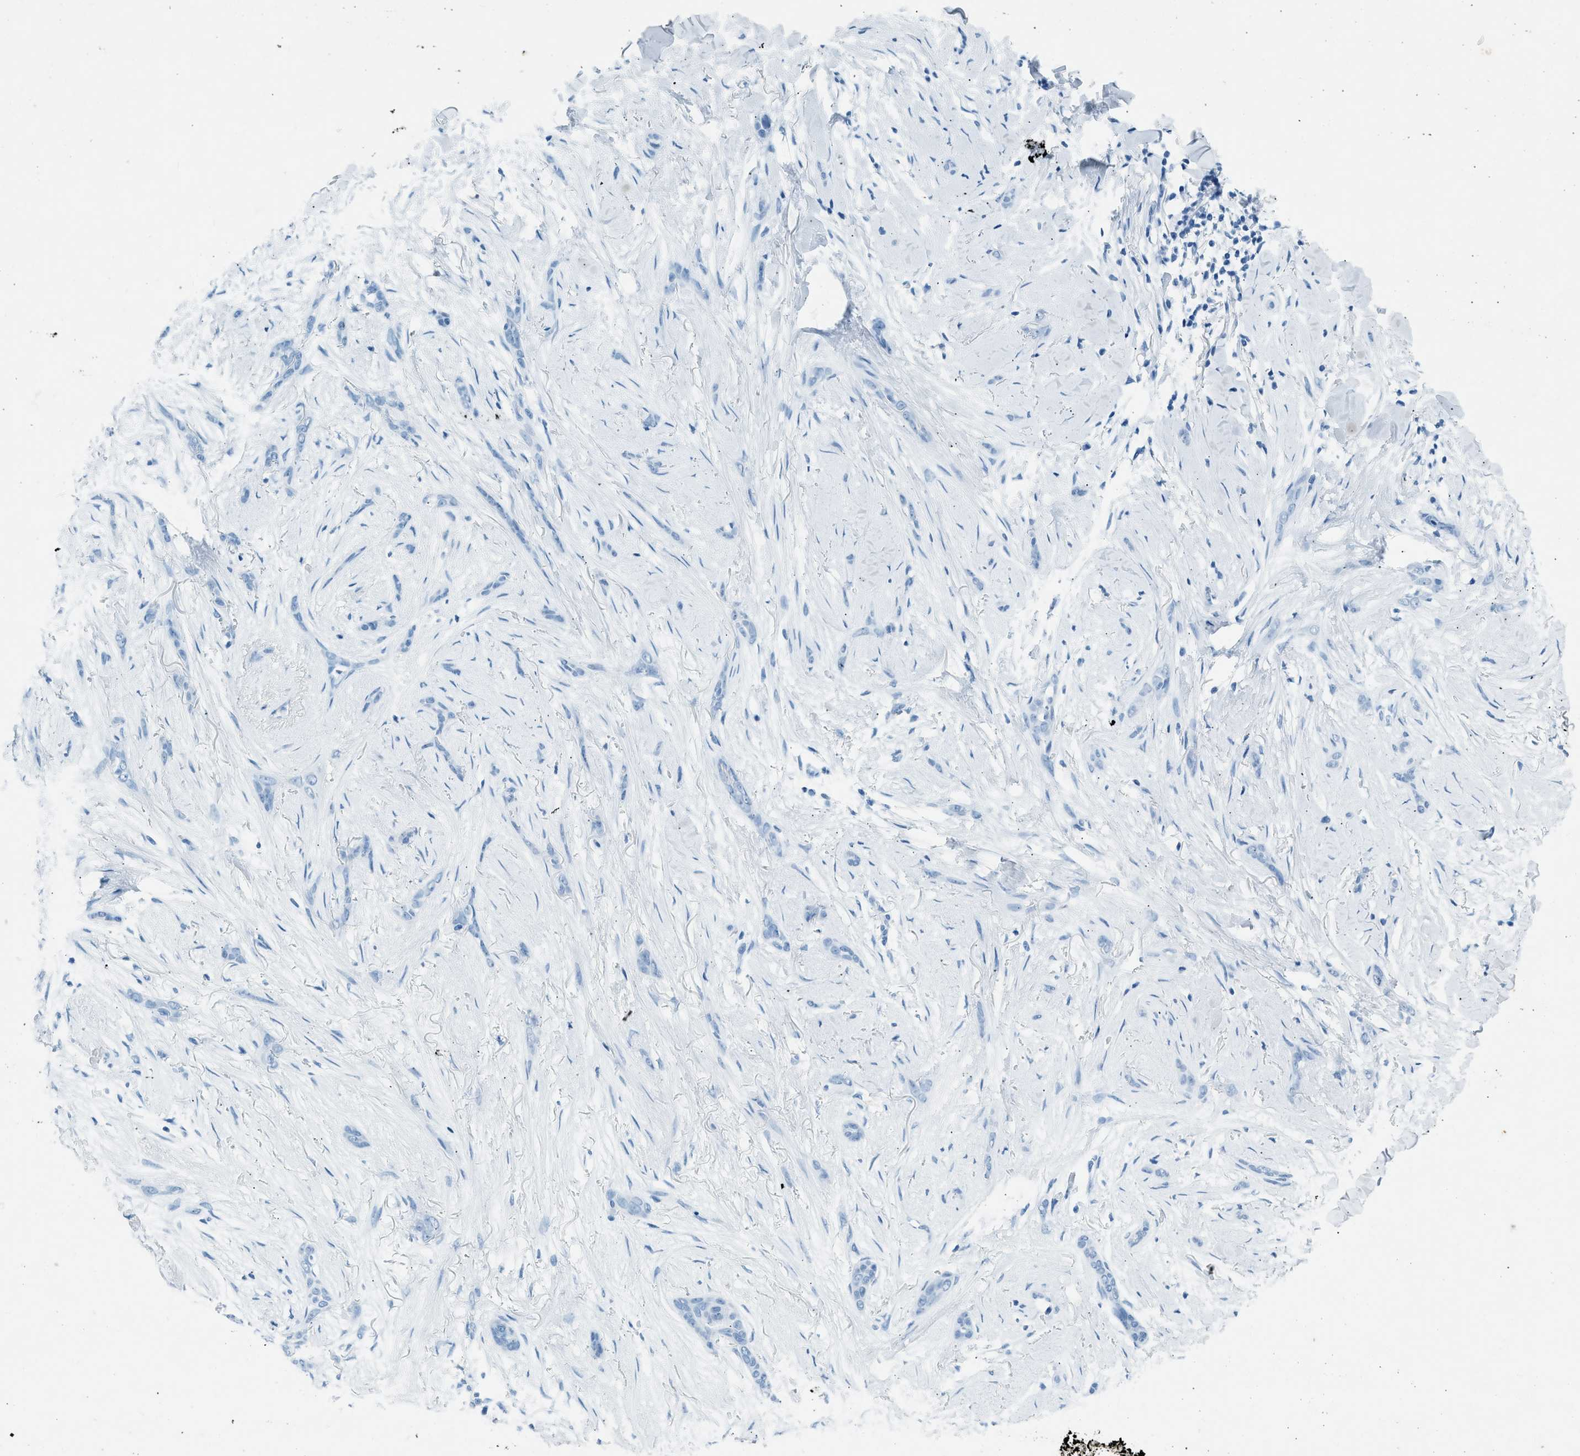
{"staining": {"intensity": "negative", "quantity": "none", "location": "none"}, "tissue": "skin cancer", "cell_type": "Tumor cells", "image_type": "cancer", "snomed": [{"axis": "morphology", "description": "Basal cell carcinoma"}, {"axis": "morphology", "description": "Adnexal tumor, benign"}, {"axis": "topography", "description": "Skin"}], "caption": "This image is of skin cancer (basal cell carcinoma) stained with immunohistochemistry (IHC) to label a protein in brown with the nuclei are counter-stained blue. There is no staining in tumor cells. The staining was performed using DAB to visualize the protein expression in brown, while the nuclei were stained in blue with hematoxylin (Magnification: 20x).", "gene": "HHATL", "patient": {"sex": "female", "age": 42}}